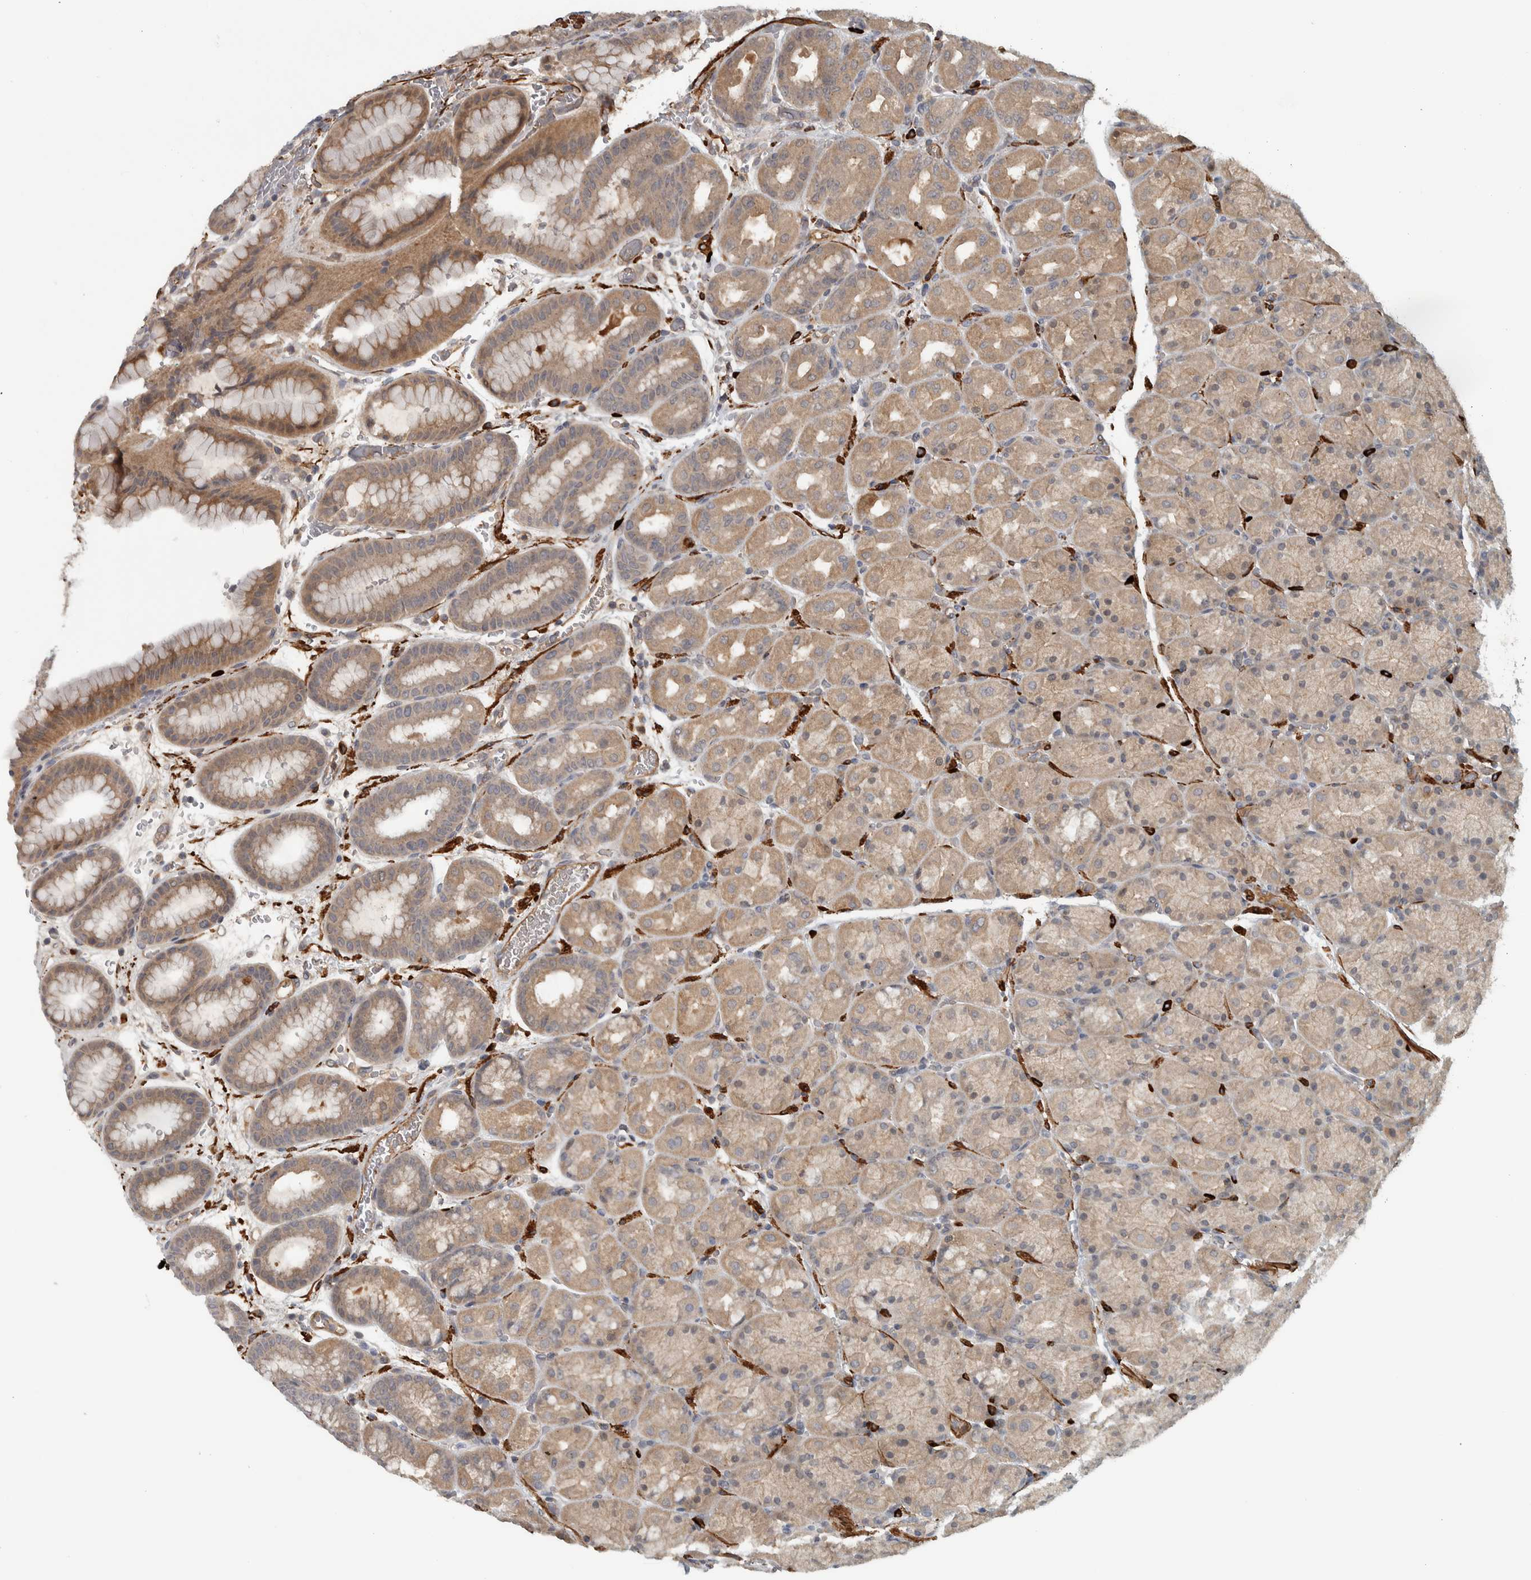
{"staining": {"intensity": "weak", "quantity": ">75%", "location": "cytoplasmic/membranous"}, "tissue": "stomach", "cell_type": "Glandular cells", "image_type": "normal", "snomed": [{"axis": "morphology", "description": "Normal tissue, NOS"}, {"axis": "morphology", "description": "Carcinoid, malignant, NOS"}, {"axis": "topography", "description": "Stomach, upper"}], "caption": "Stomach stained for a protein reveals weak cytoplasmic/membranous positivity in glandular cells. Ihc stains the protein in brown and the nuclei are stained blue.", "gene": "LBHD1", "patient": {"sex": "male", "age": 39}}